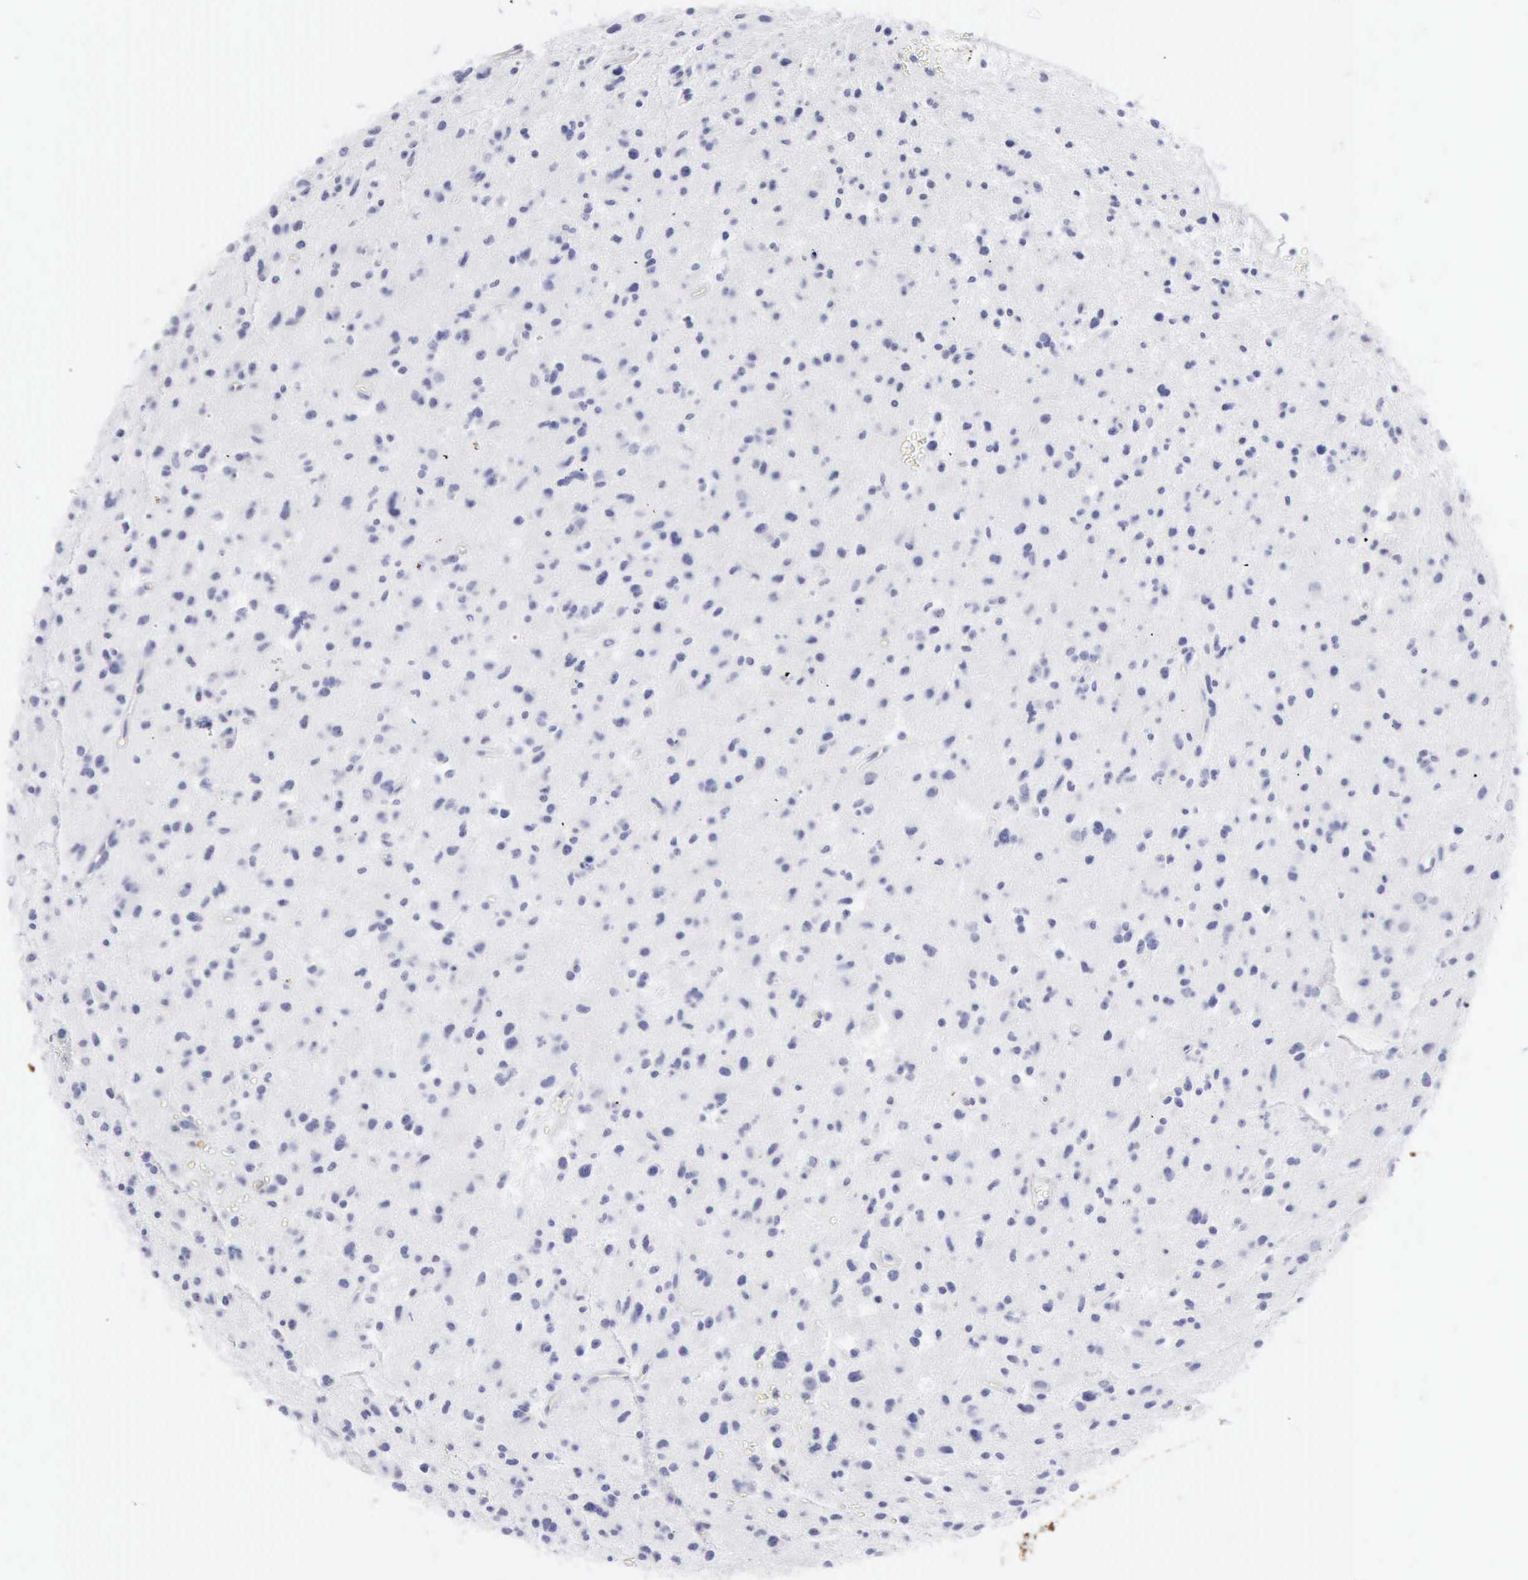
{"staining": {"intensity": "negative", "quantity": "none", "location": "none"}, "tissue": "glioma", "cell_type": "Tumor cells", "image_type": "cancer", "snomed": [{"axis": "morphology", "description": "Glioma, malignant, Low grade"}, {"axis": "topography", "description": "Brain"}], "caption": "The micrograph exhibits no staining of tumor cells in malignant low-grade glioma. (Immunohistochemistry, brightfield microscopy, high magnification).", "gene": "KRT10", "patient": {"sex": "female", "age": 46}}